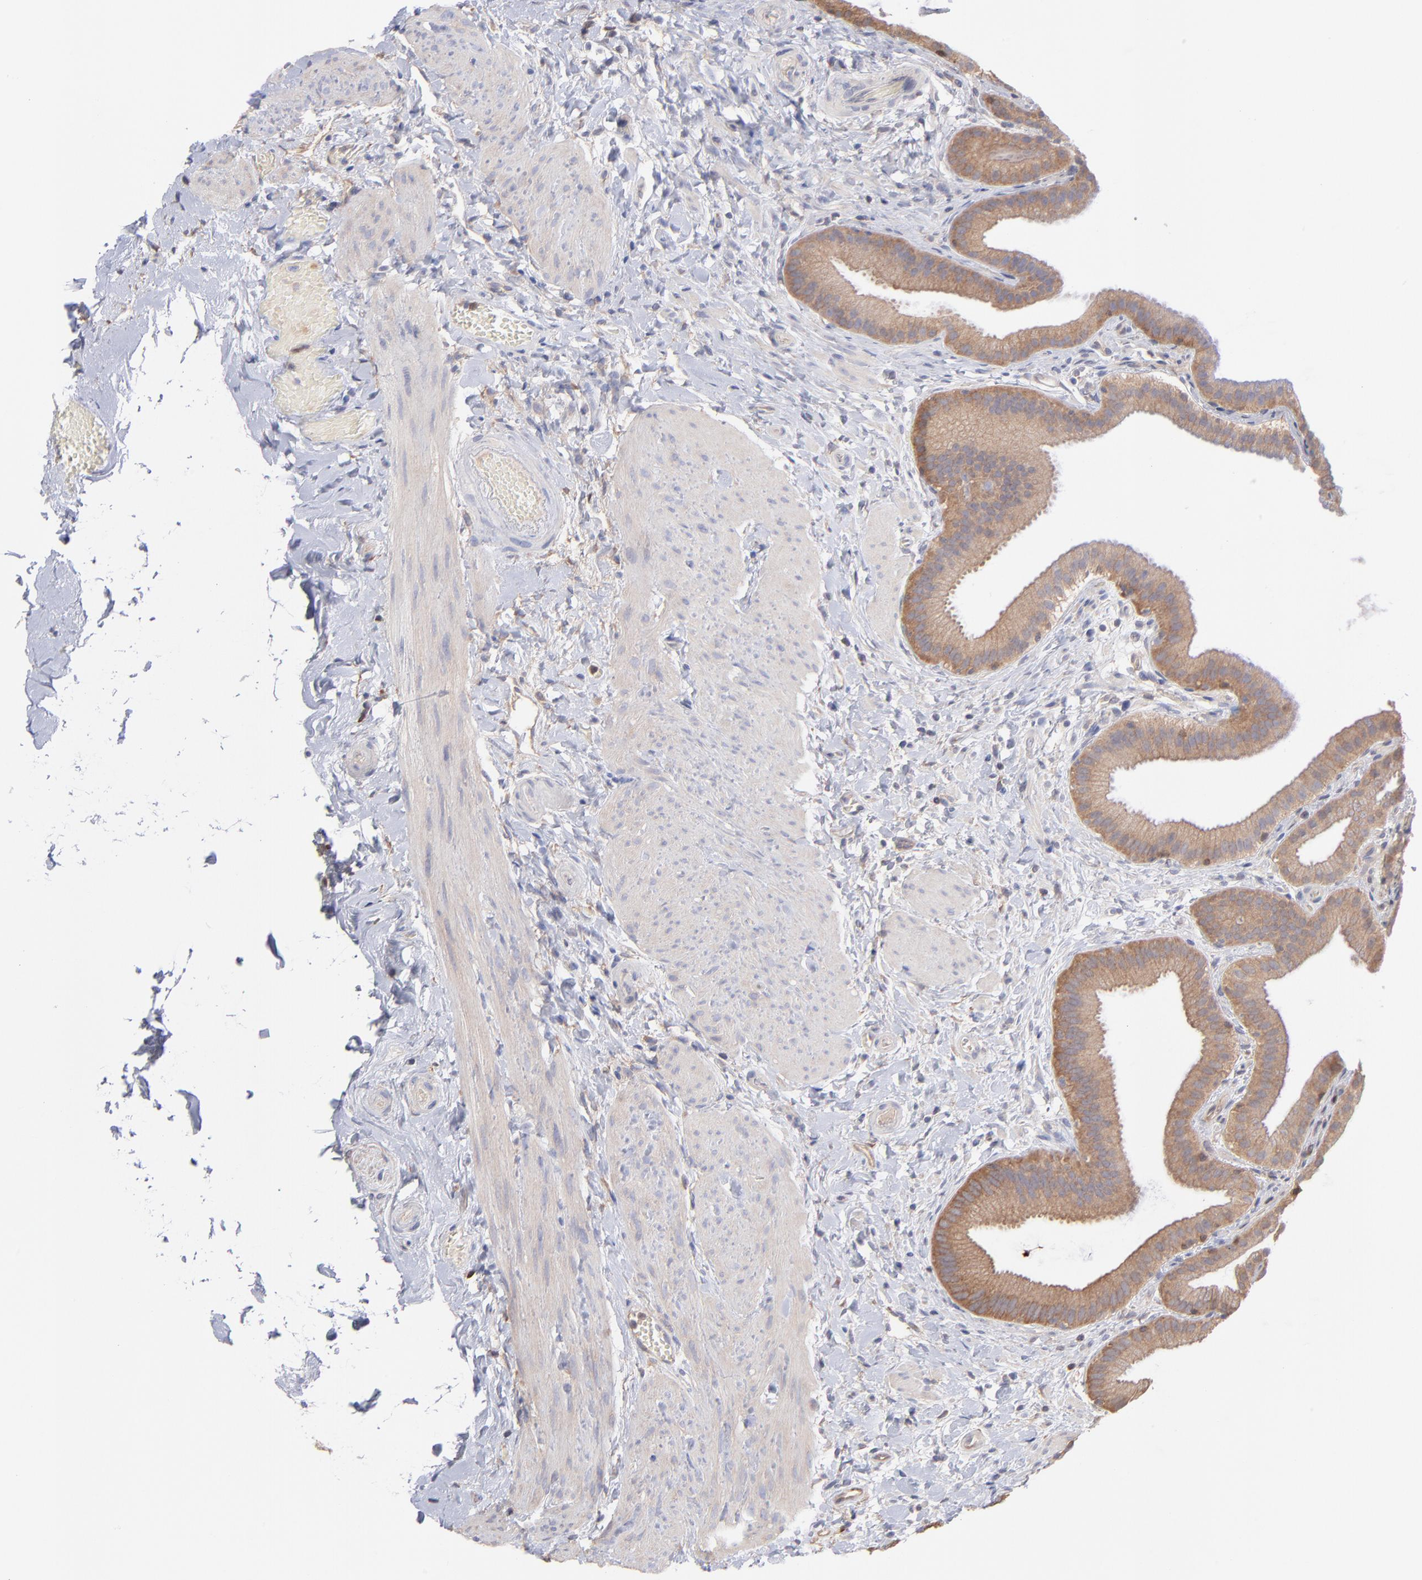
{"staining": {"intensity": "moderate", "quantity": ">75%", "location": "cytoplasmic/membranous"}, "tissue": "gallbladder", "cell_type": "Glandular cells", "image_type": "normal", "snomed": [{"axis": "morphology", "description": "Normal tissue, NOS"}, {"axis": "topography", "description": "Gallbladder"}], "caption": "Immunohistochemistry image of benign gallbladder: human gallbladder stained using IHC shows medium levels of moderate protein expression localized specifically in the cytoplasmic/membranous of glandular cells, appearing as a cytoplasmic/membranous brown color.", "gene": "MAP2K2", "patient": {"sex": "female", "age": 63}}